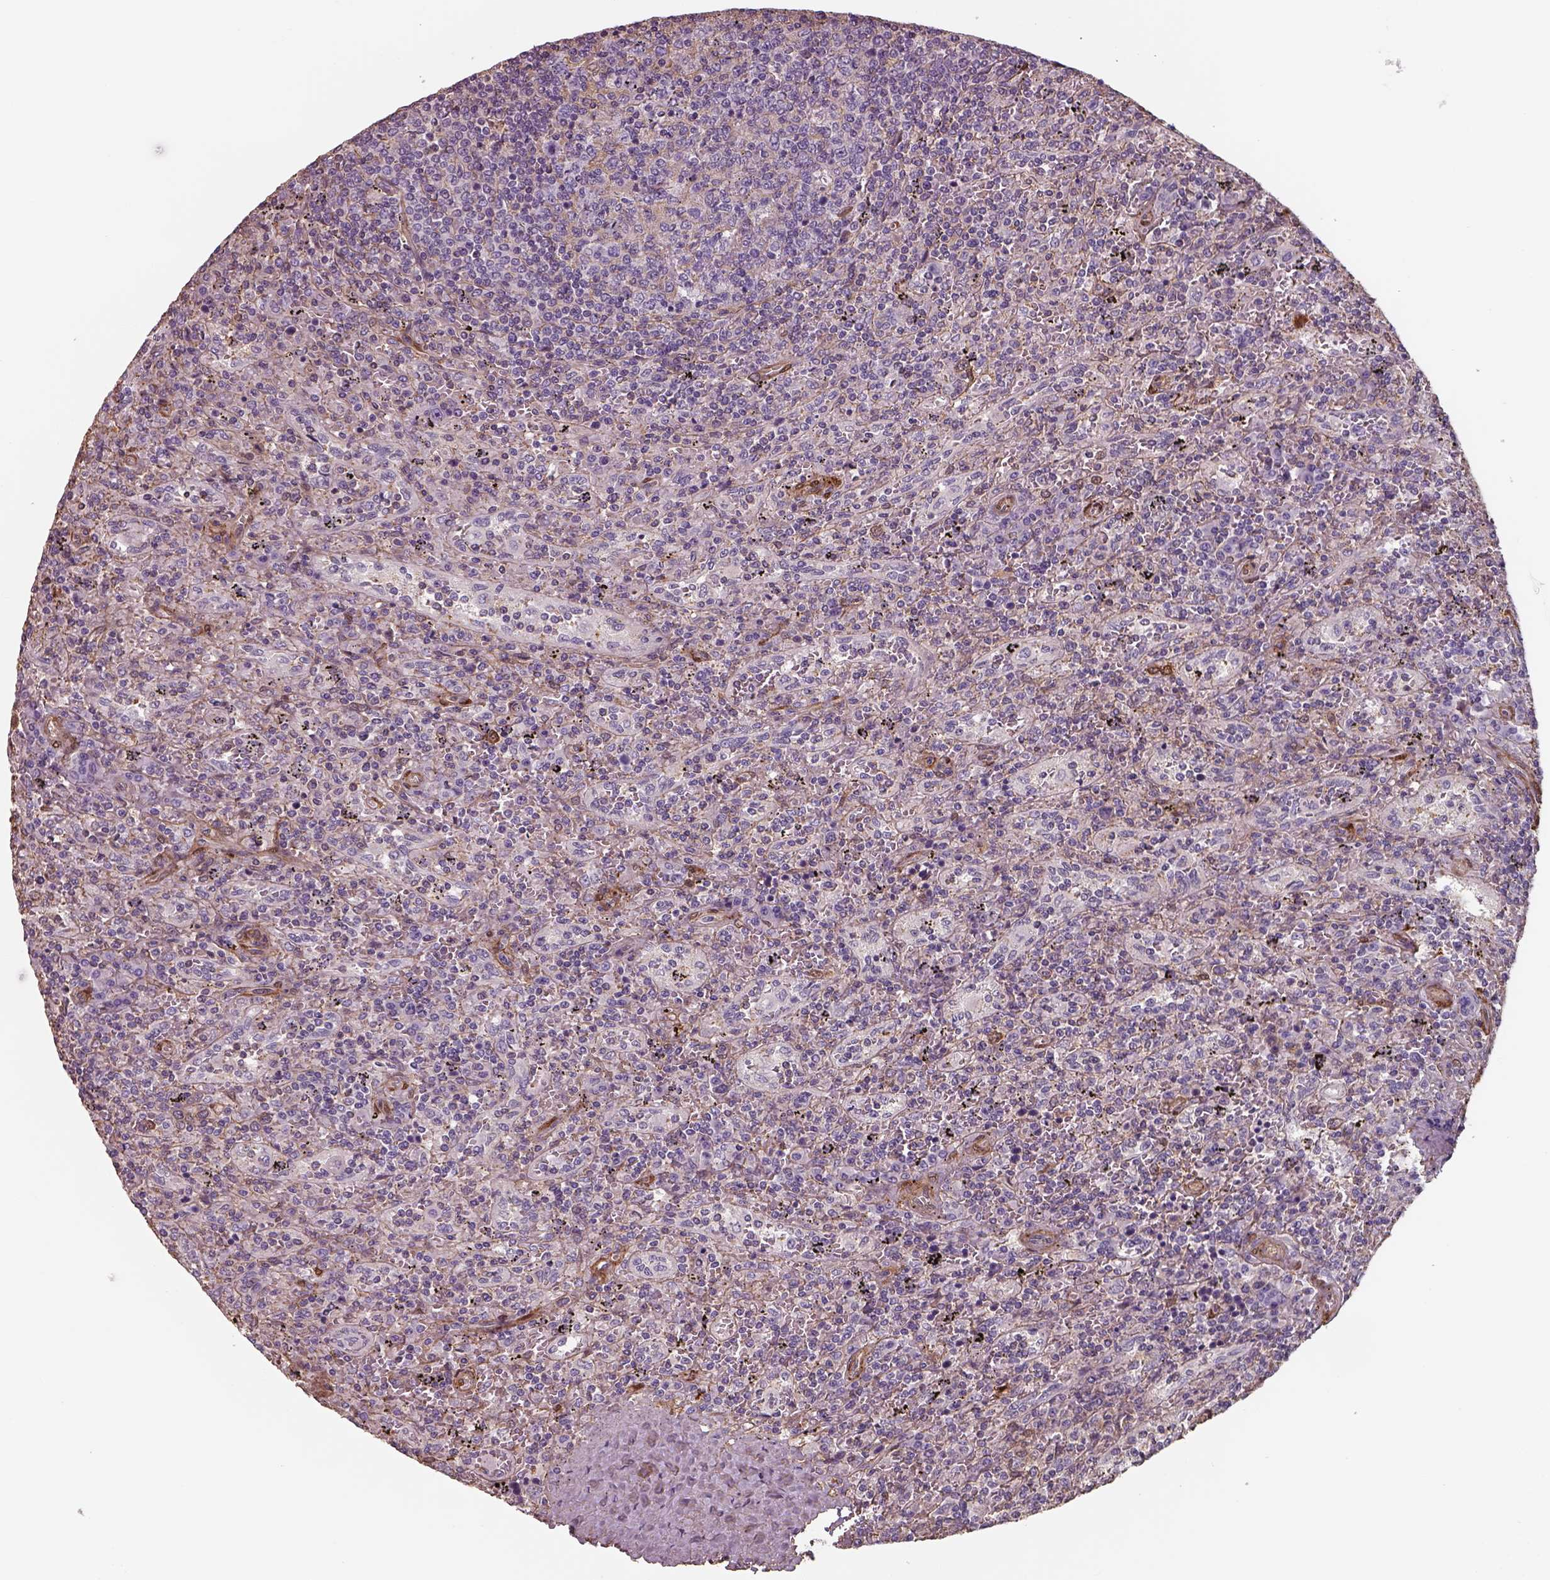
{"staining": {"intensity": "negative", "quantity": "none", "location": "none"}, "tissue": "lymphoma", "cell_type": "Tumor cells", "image_type": "cancer", "snomed": [{"axis": "morphology", "description": "Malignant lymphoma, non-Hodgkin's type, Low grade"}, {"axis": "topography", "description": "Spleen"}], "caption": "DAB immunohistochemical staining of lymphoma displays no significant positivity in tumor cells. (Stains: DAB IHC with hematoxylin counter stain, Microscopy: brightfield microscopy at high magnification).", "gene": "ISYNA1", "patient": {"sex": "male", "age": 62}}